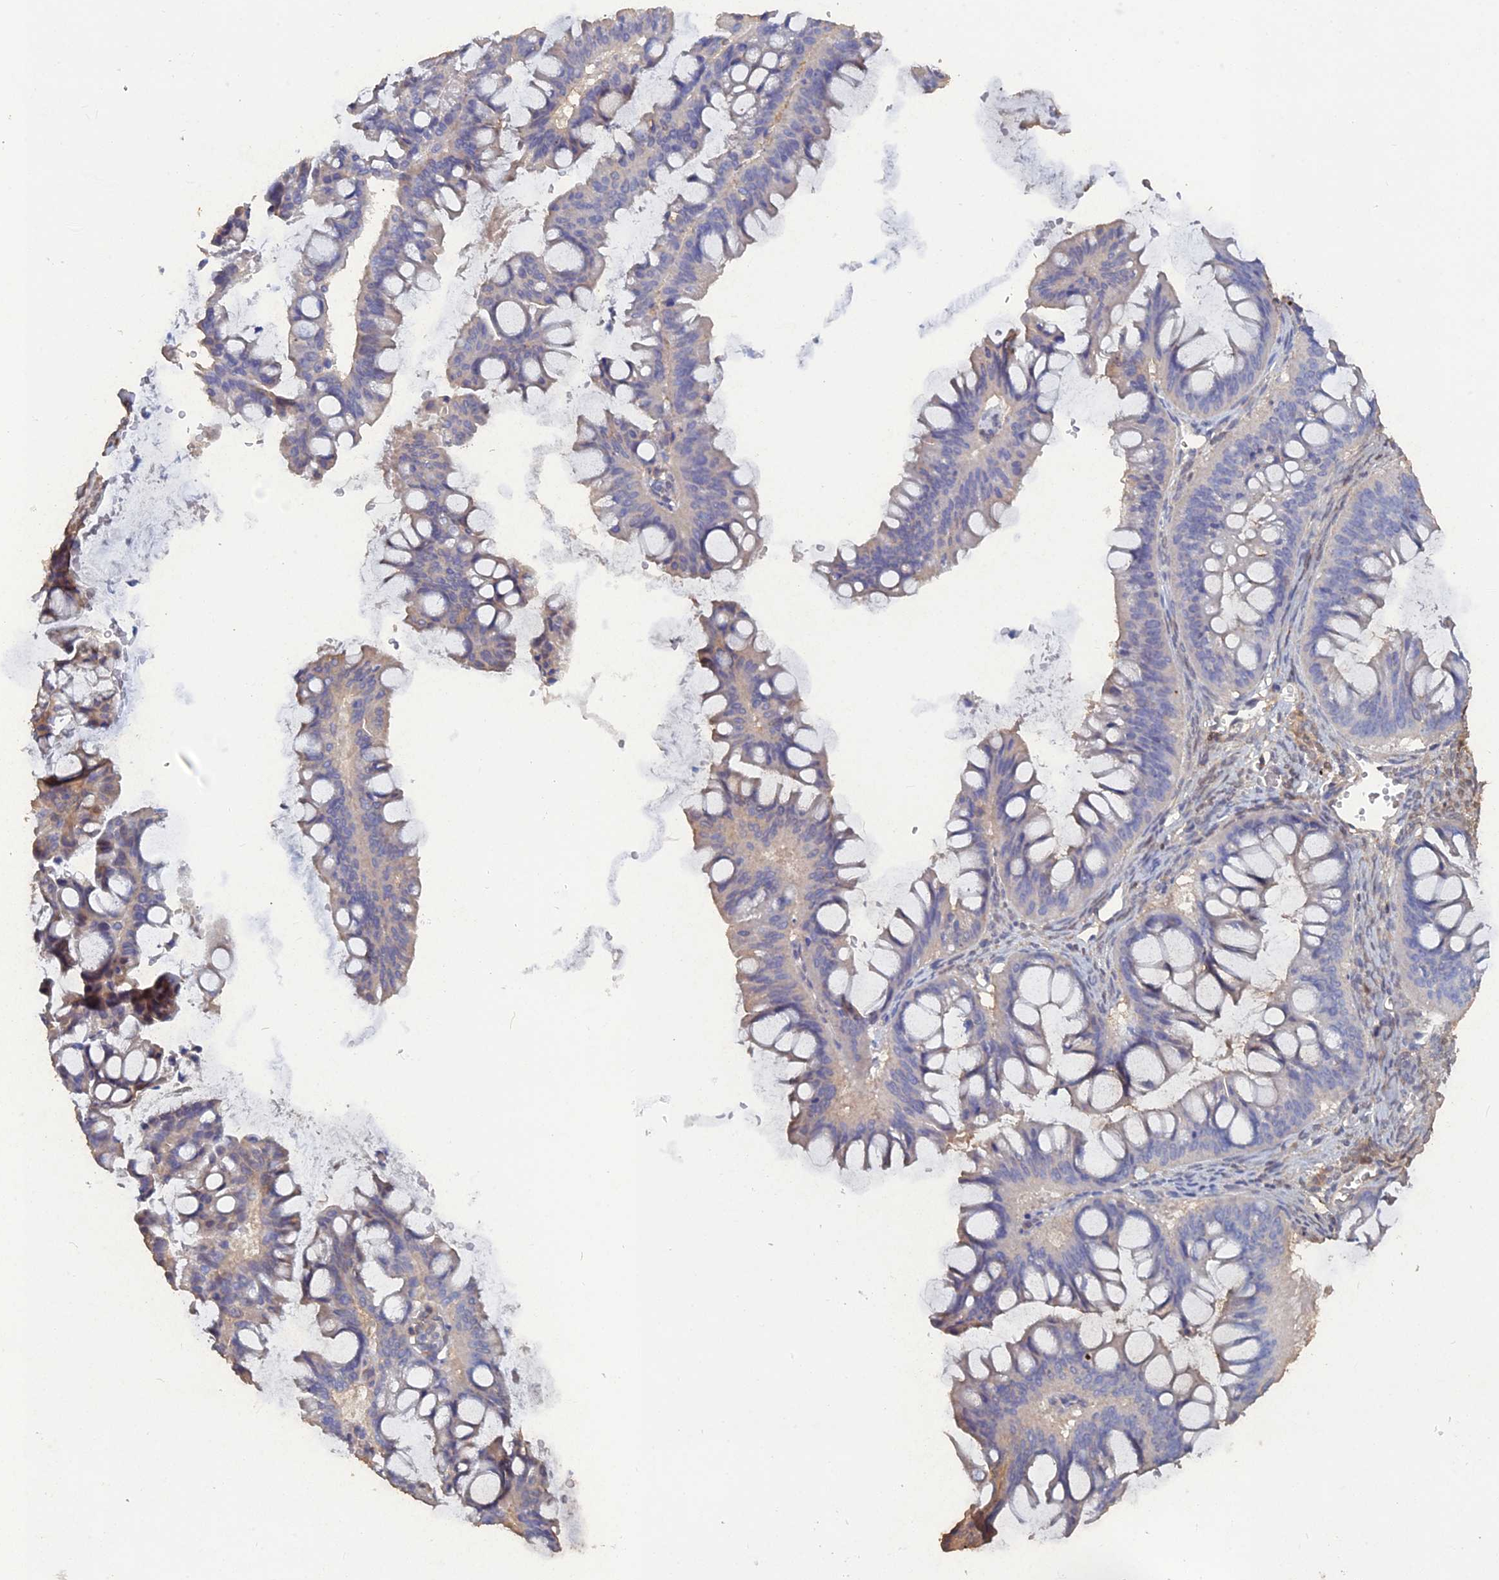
{"staining": {"intensity": "negative", "quantity": "none", "location": "none"}, "tissue": "ovarian cancer", "cell_type": "Tumor cells", "image_type": "cancer", "snomed": [{"axis": "morphology", "description": "Cystadenocarcinoma, mucinous, NOS"}, {"axis": "topography", "description": "Ovary"}], "caption": "IHC histopathology image of ovarian cancer (mucinous cystadenocarcinoma) stained for a protein (brown), which displays no positivity in tumor cells.", "gene": "BLVRA", "patient": {"sex": "female", "age": 73}}